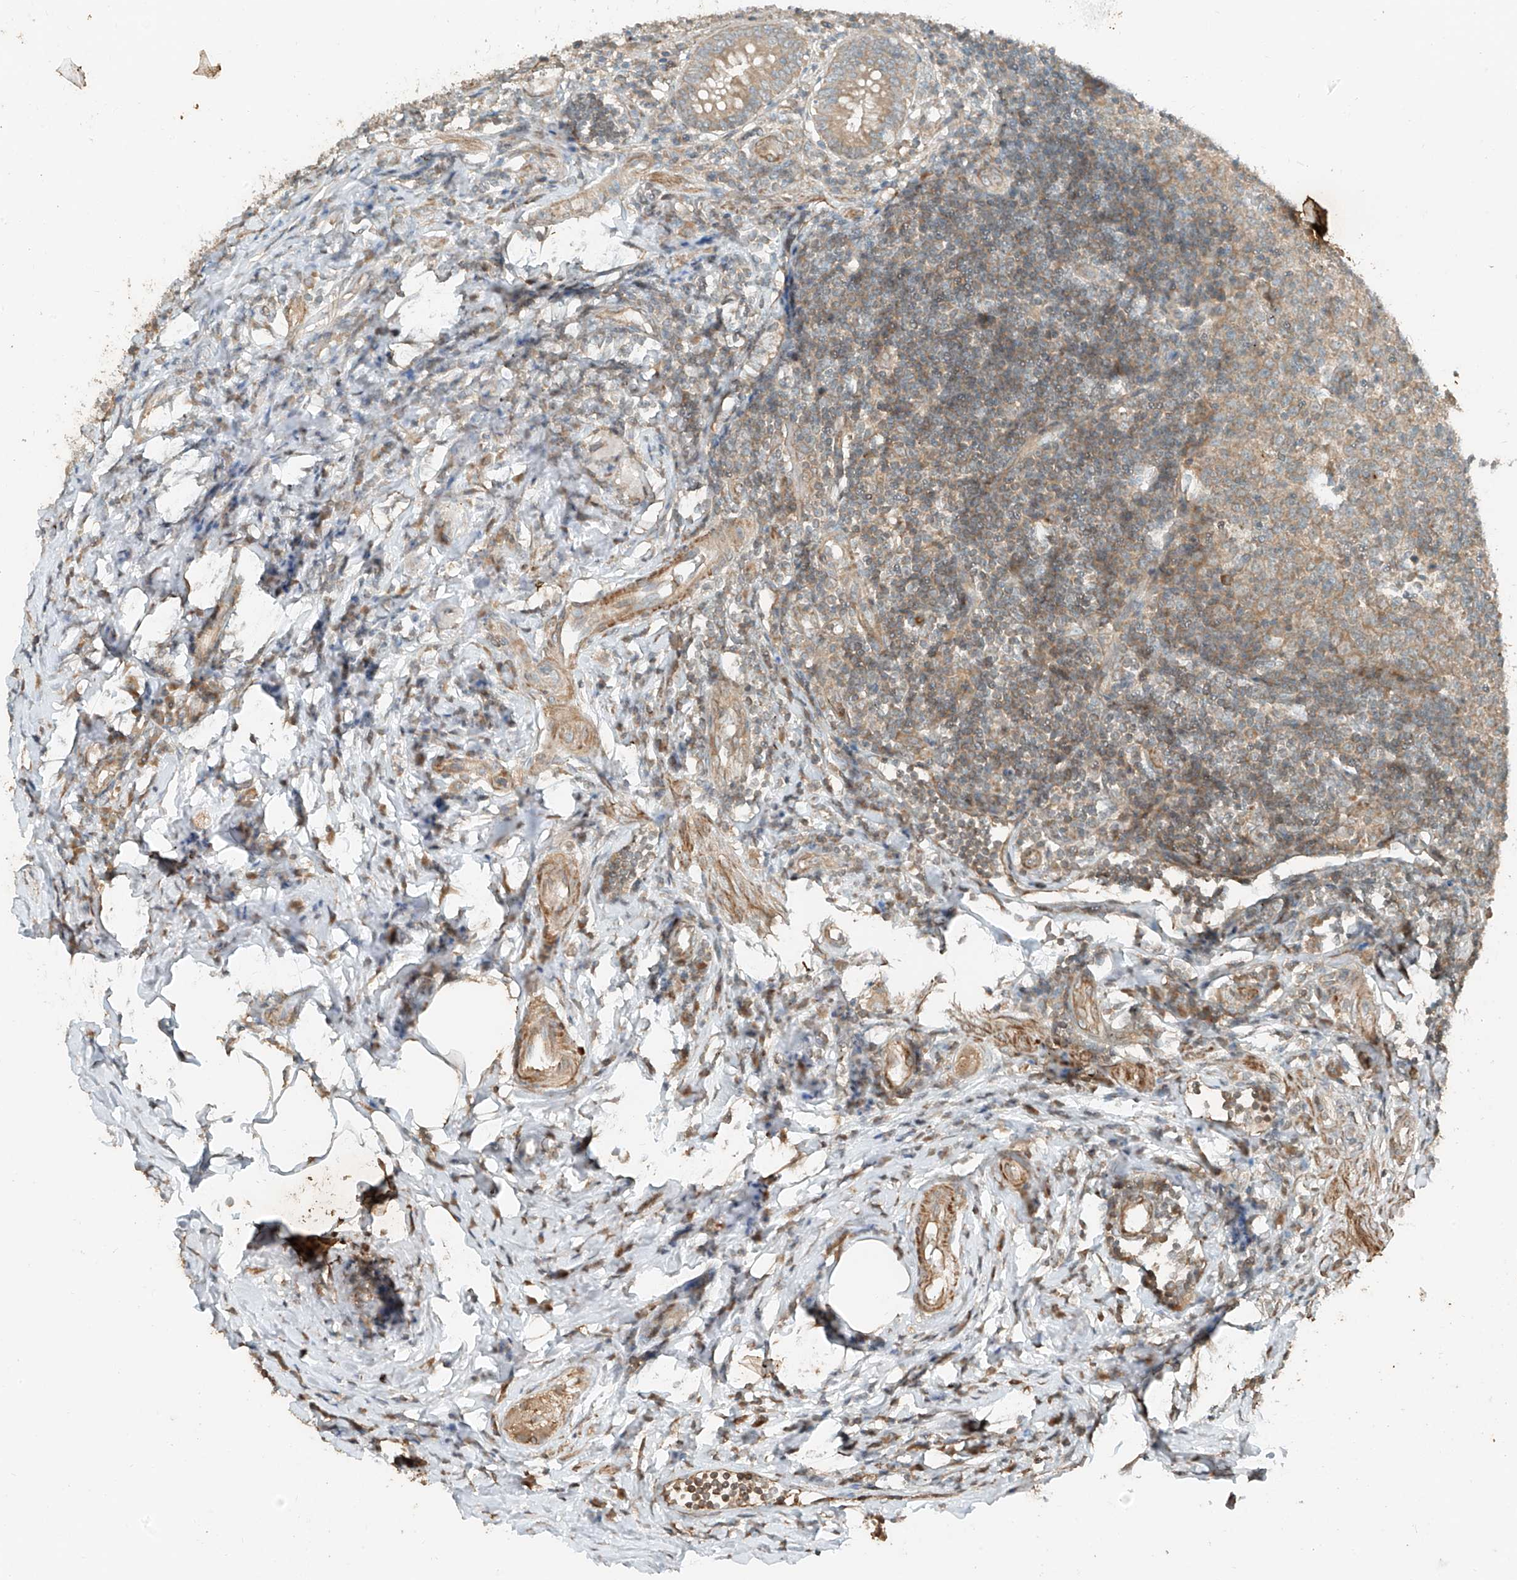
{"staining": {"intensity": "moderate", "quantity": ">75%", "location": "cytoplasmic/membranous"}, "tissue": "appendix", "cell_type": "Glandular cells", "image_type": "normal", "snomed": [{"axis": "morphology", "description": "Normal tissue, NOS"}, {"axis": "topography", "description": "Appendix"}], "caption": "IHC (DAB) staining of benign human appendix demonstrates moderate cytoplasmic/membranous protein expression in approximately >75% of glandular cells.", "gene": "ANKZF1", "patient": {"sex": "female", "age": 54}}